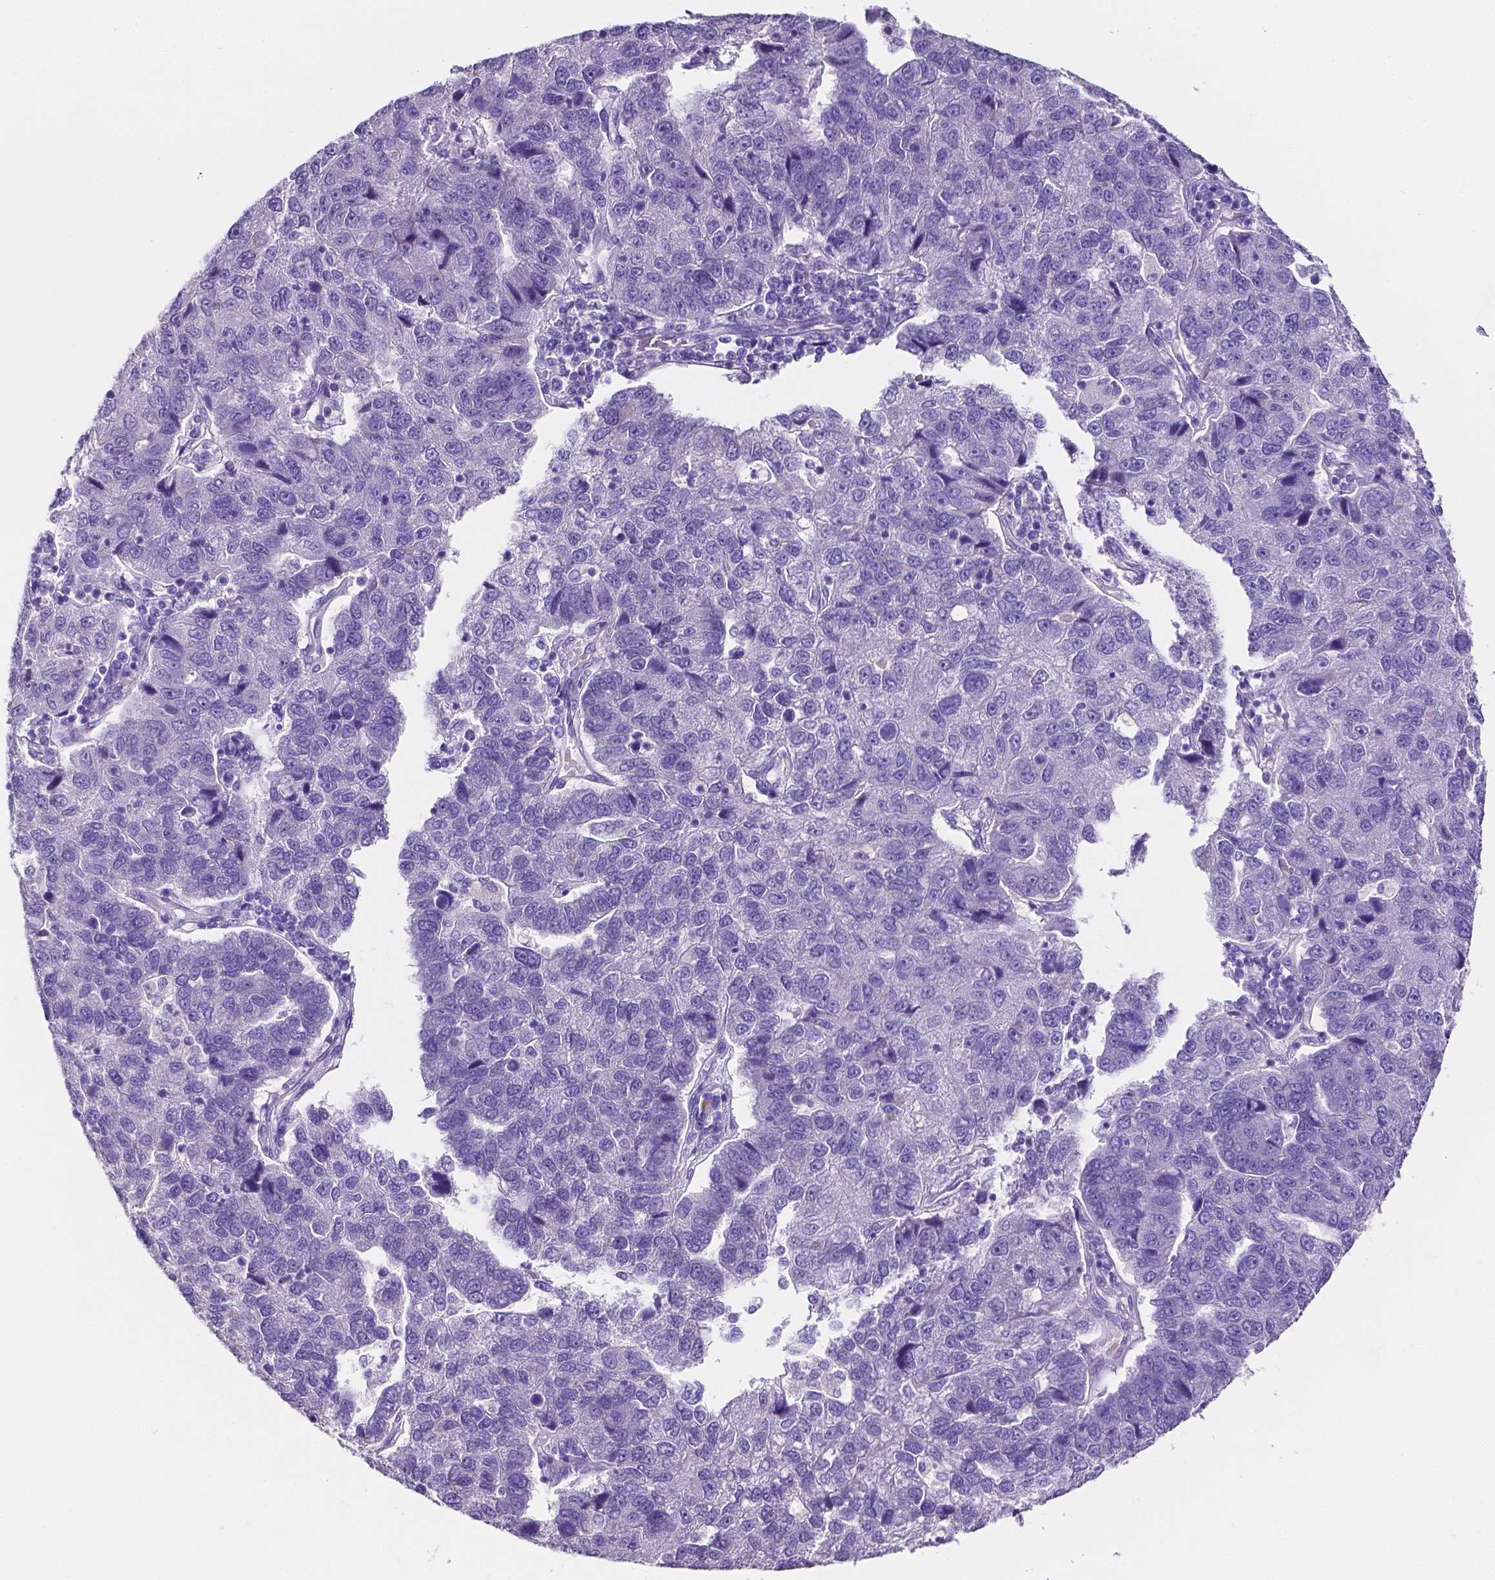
{"staining": {"intensity": "negative", "quantity": "none", "location": "none"}, "tissue": "pancreatic cancer", "cell_type": "Tumor cells", "image_type": "cancer", "snomed": [{"axis": "morphology", "description": "Adenocarcinoma, NOS"}, {"axis": "topography", "description": "Pancreas"}], "caption": "This is an IHC photomicrograph of pancreatic cancer (adenocarcinoma). There is no staining in tumor cells.", "gene": "SLC22A2", "patient": {"sex": "female", "age": 61}}